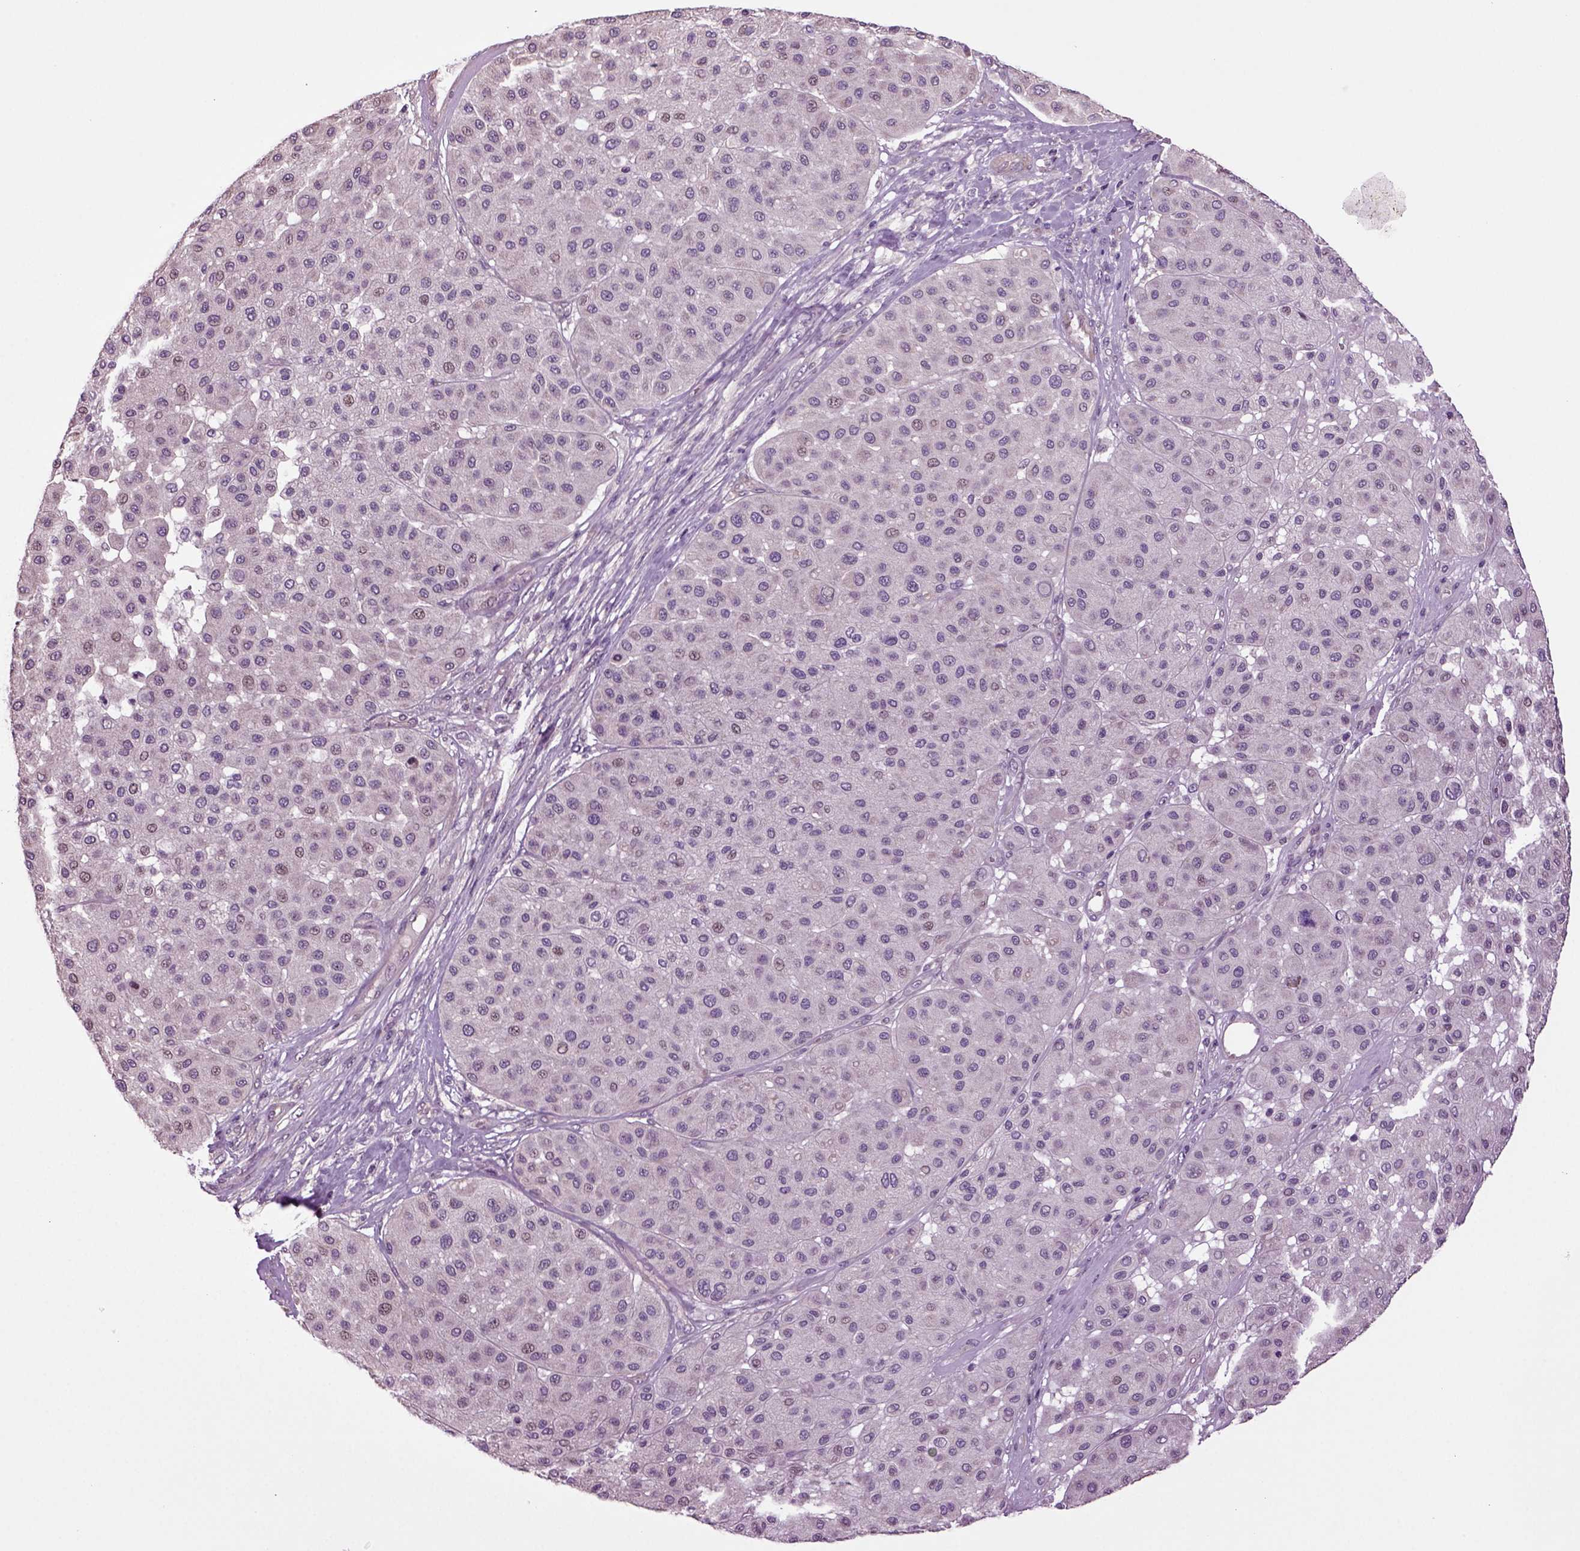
{"staining": {"intensity": "negative", "quantity": "none", "location": "none"}, "tissue": "melanoma", "cell_type": "Tumor cells", "image_type": "cancer", "snomed": [{"axis": "morphology", "description": "Malignant melanoma, Metastatic site"}, {"axis": "topography", "description": "Smooth muscle"}], "caption": "Tumor cells are negative for brown protein staining in malignant melanoma (metastatic site).", "gene": "HAGHL", "patient": {"sex": "male", "age": 41}}